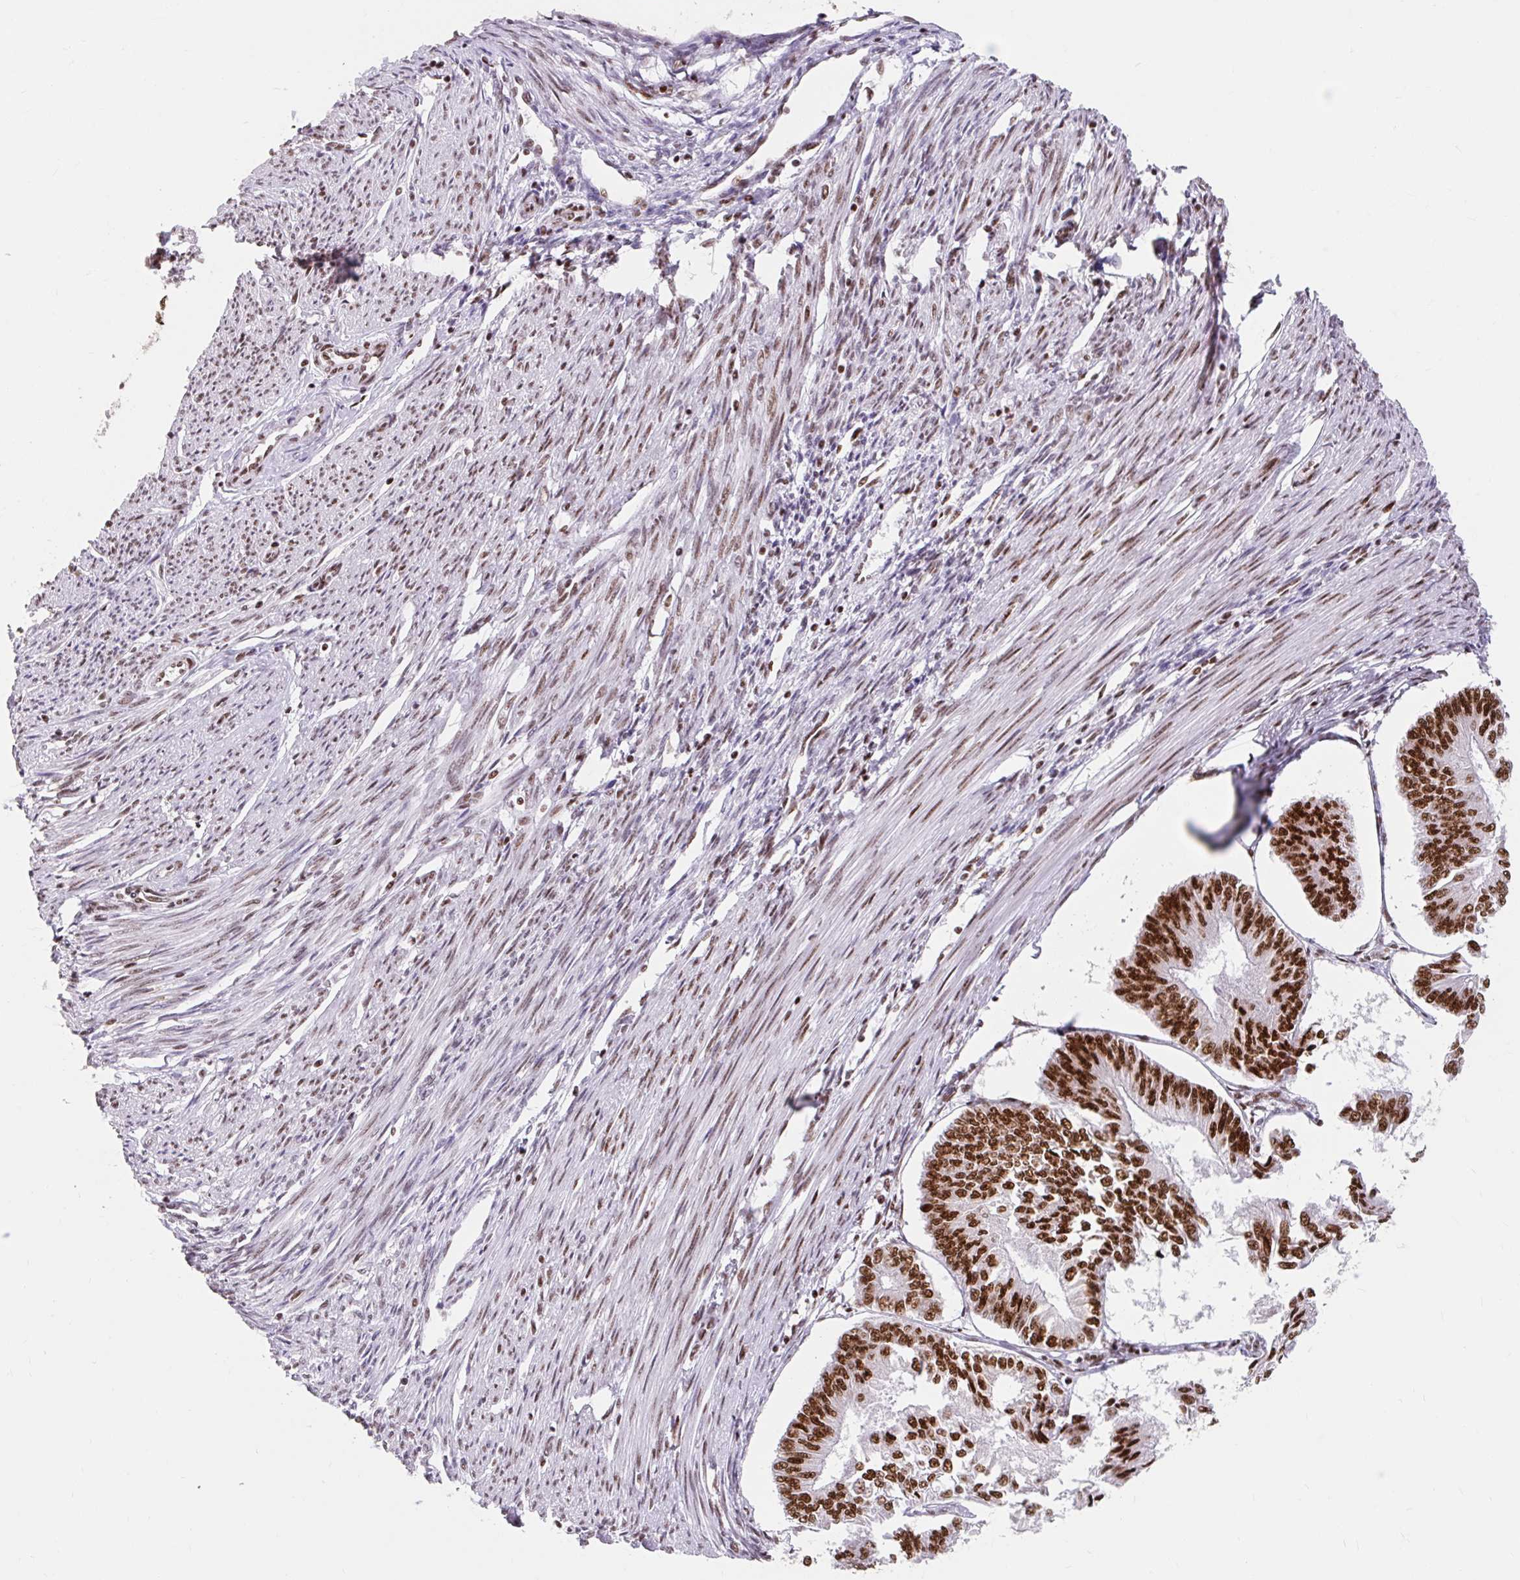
{"staining": {"intensity": "strong", "quantity": ">75%", "location": "nuclear"}, "tissue": "endometrial cancer", "cell_type": "Tumor cells", "image_type": "cancer", "snomed": [{"axis": "morphology", "description": "Adenocarcinoma, NOS"}, {"axis": "topography", "description": "Endometrium"}], "caption": "Endometrial cancer was stained to show a protein in brown. There is high levels of strong nuclear expression in about >75% of tumor cells.", "gene": "SRSF10", "patient": {"sex": "female", "age": 58}}